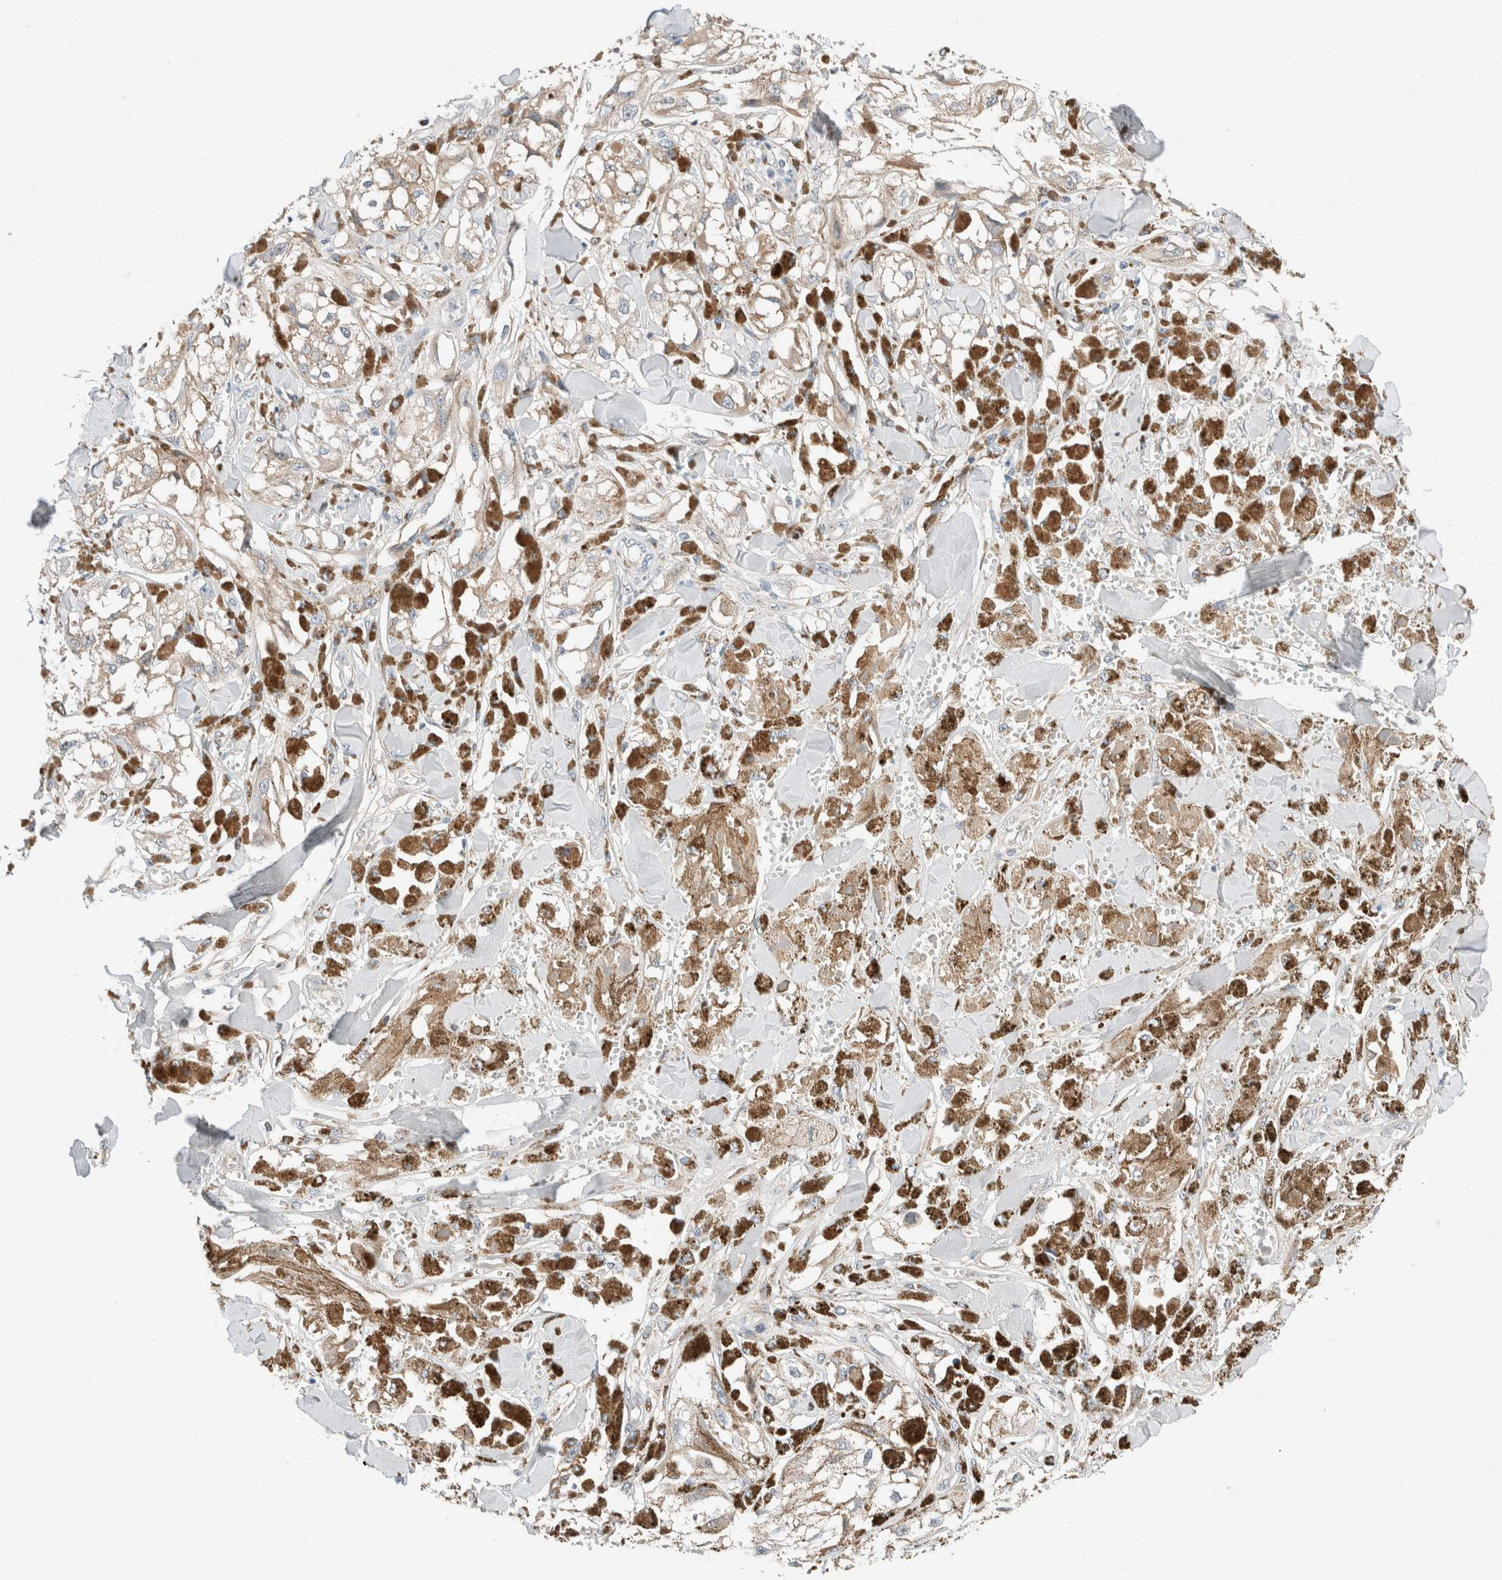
{"staining": {"intensity": "negative", "quantity": "none", "location": "none"}, "tissue": "melanoma", "cell_type": "Tumor cells", "image_type": "cancer", "snomed": [{"axis": "morphology", "description": "Malignant melanoma, NOS"}, {"axis": "topography", "description": "Skin"}], "caption": "Histopathology image shows no significant protein expression in tumor cells of melanoma.", "gene": "PCM1", "patient": {"sex": "male", "age": 88}}